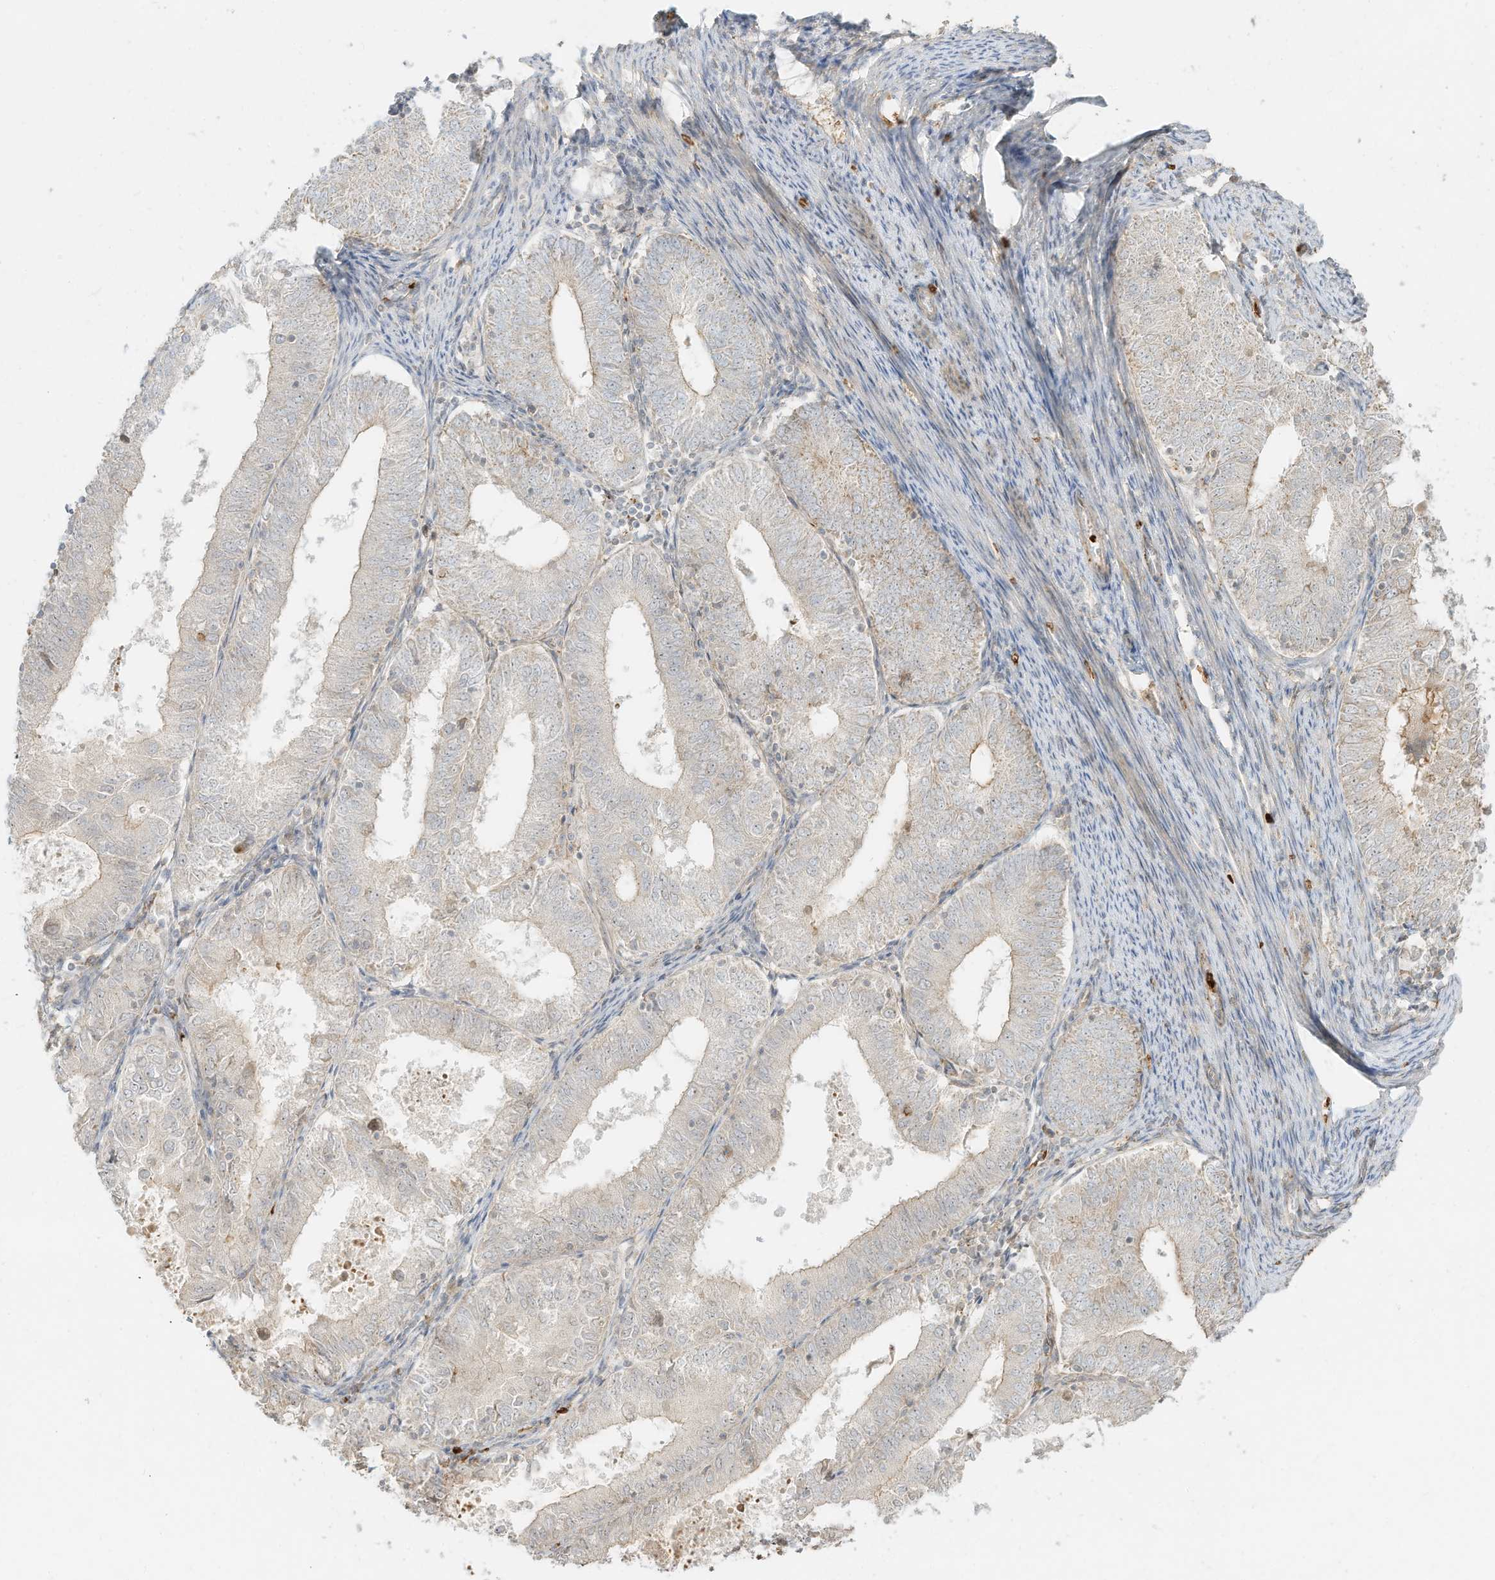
{"staining": {"intensity": "weak", "quantity": "<25%", "location": "cytoplasmic/membranous"}, "tissue": "endometrial cancer", "cell_type": "Tumor cells", "image_type": "cancer", "snomed": [{"axis": "morphology", "description": "Adenocarcinoma, NOS"}, {"axis": "topography", "description": "Endometrium"}], "caption": "High magnification brightfield microscopy of endometrial adenocarcinoma stained with DAB (brown) and counterstained with hematoxylin (blue): tumor cells show no significant positivity. (Immunohistochemistry, brightfield microscopy, high magnification).", "gene": "OFD1", "patient": {"sex": "female", "age": 57}}